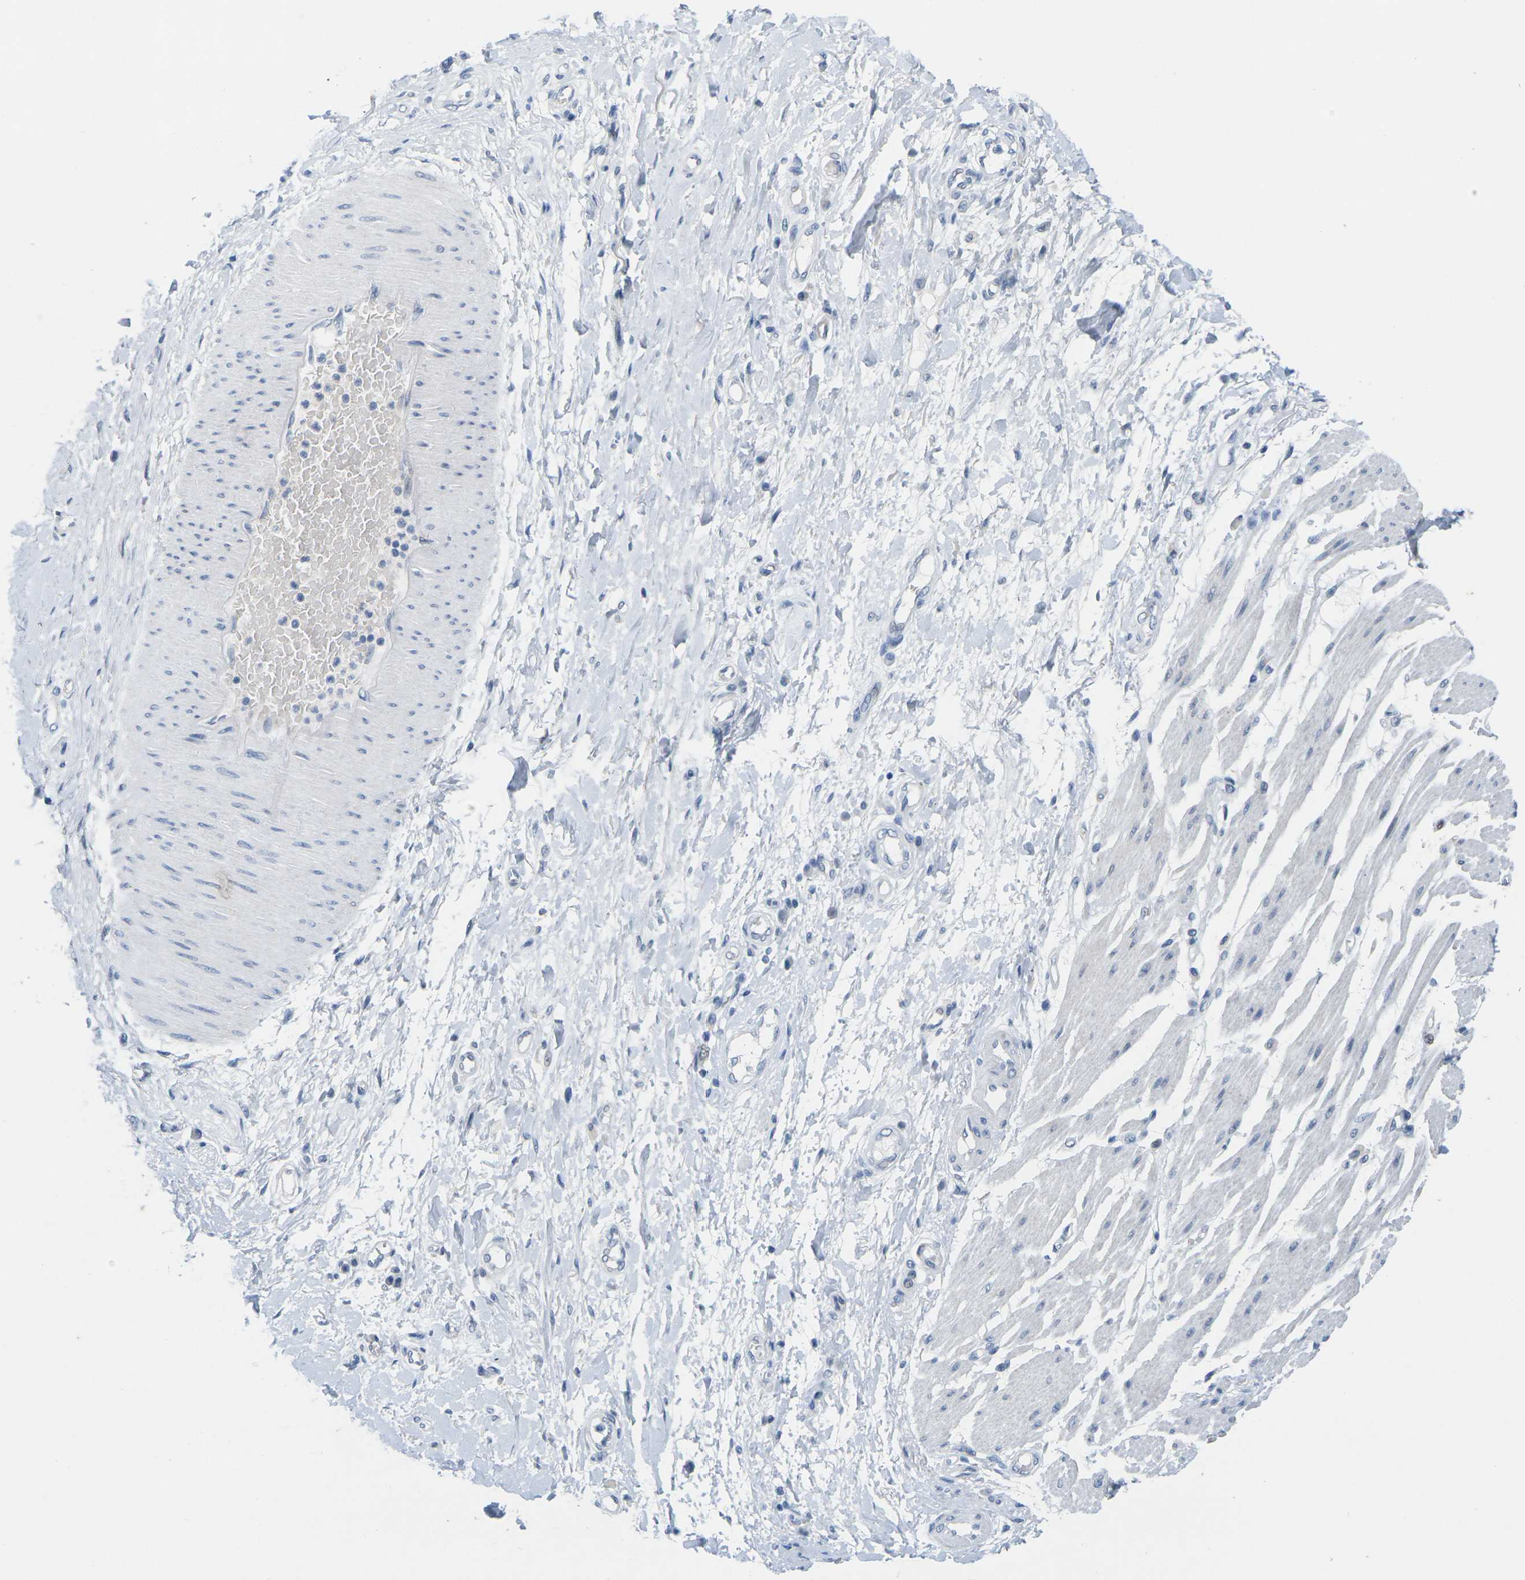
{"staining": {"intensity": "negative", "quantity": "none", "location": "none"}, "tissue": "adipose tissue", "cell_type": "Adipocytes", "image_type": "normal", "snomed": [{"axis": "morphology", "description": "Normal tissue, NOS"}, {"axis": "morphology", "description": "Adenocarcinoma, NOS"}, {"axis": "topography", "description": "Esophagus"}], "caption": "Immunohistochemistry (IHC) image of benign adipose tissue: human adipose tissue stained with DAB (3,3'-diaminobenzidine) shows no significant protein positivity in adipocytes.", "gene": "CDK2", "patient": {"sex": "male", "age": 62}}